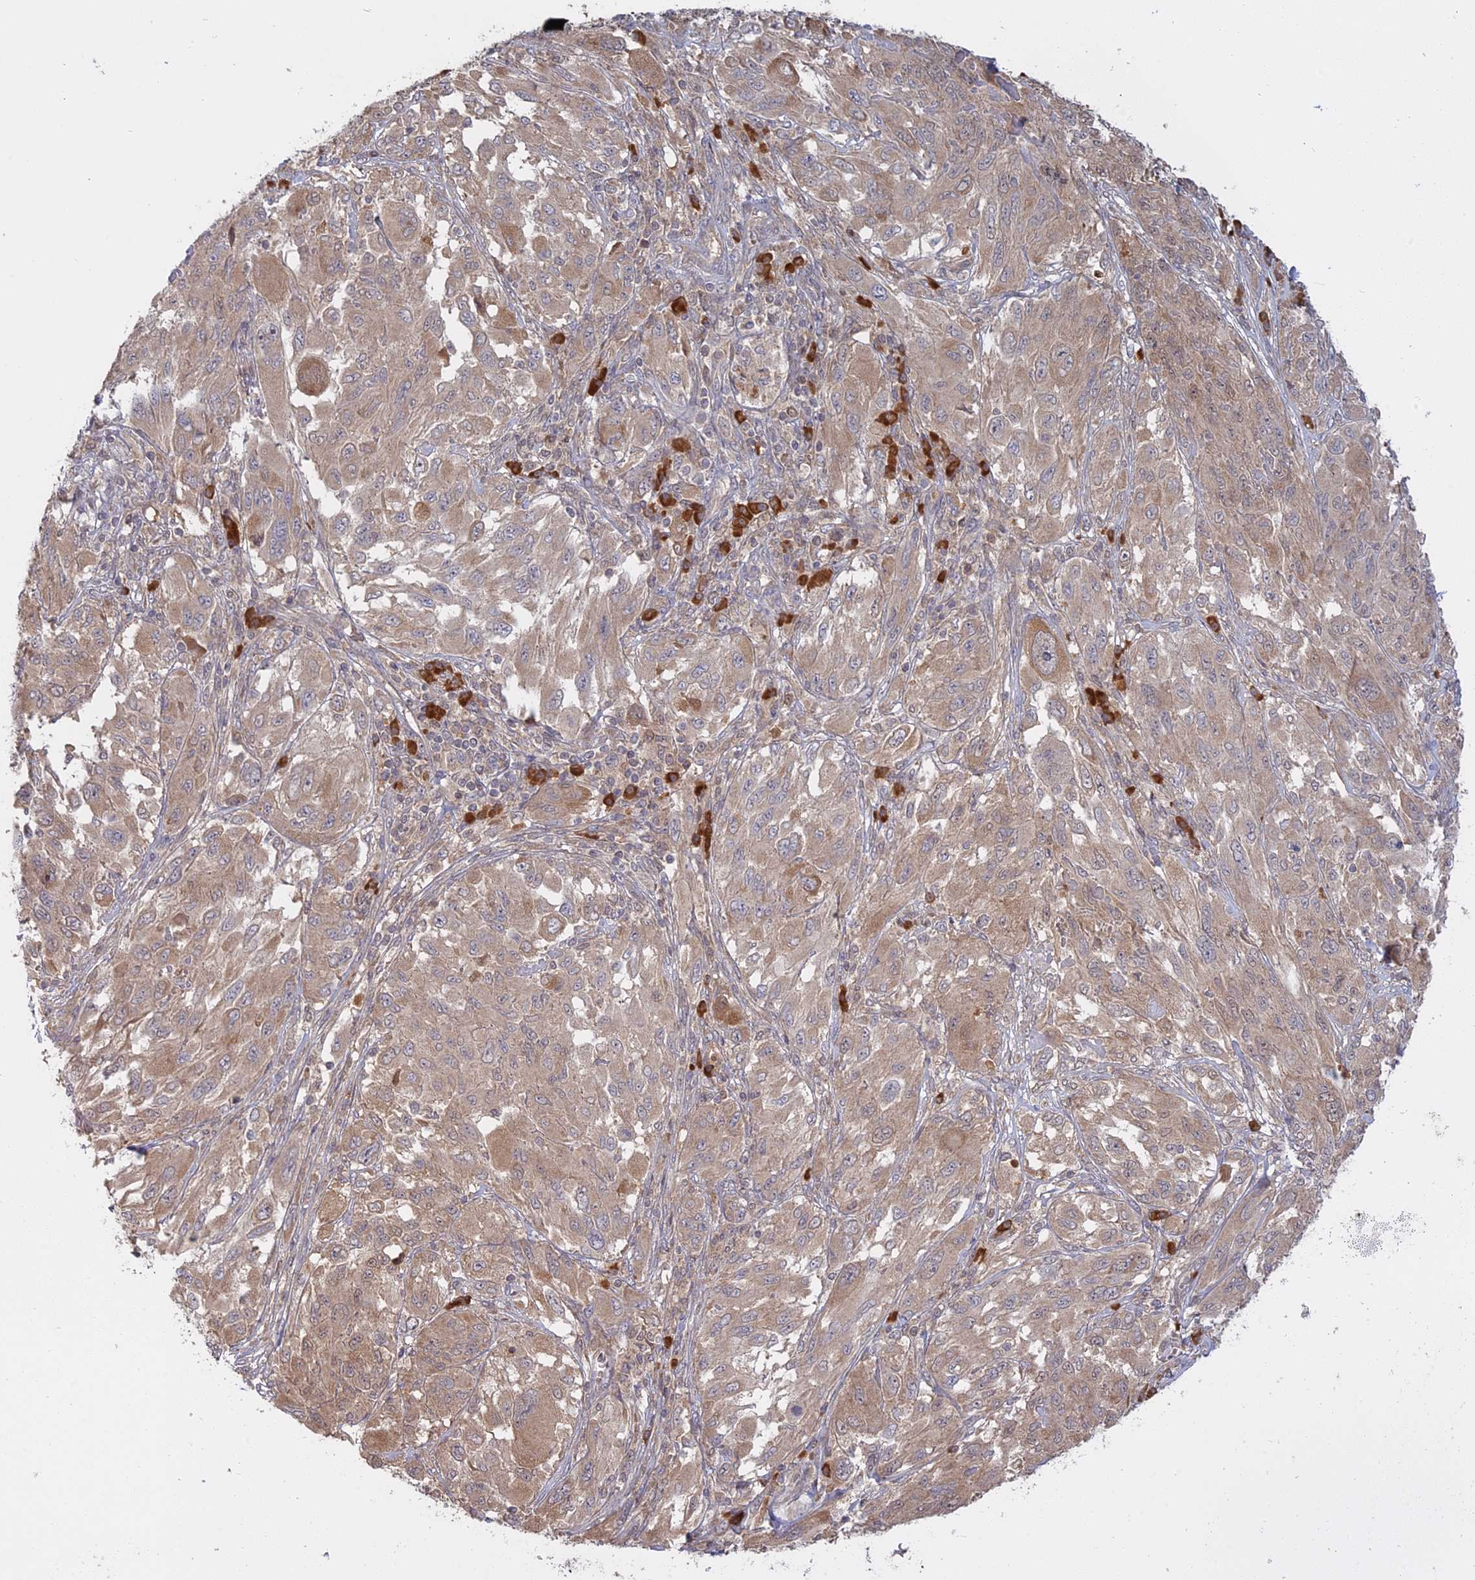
{"staining": {"intensity": "weak", "quantity": ">75%", "location": "cytoplasmic/membranous"}, "tissue": "melanoma", "cell_type": "Tumor cells", "image_type": "cancer", "snomed": [{"axis": "morphology", "description": "Malignant melanoma, NOS"}, {"axis": "topography", "description": "Skin"}], "caption": "Protein expression by IHC displays weak cytoplasmic/membranous expression in about >75% of tumor cells in malignant melanoma. (DAB (3,3'-diaminobenzidine) IHC with brightfield microscopy, high magnification).", "gene": "TMEM208", "patient": {"sex": "female", "age": 91}}